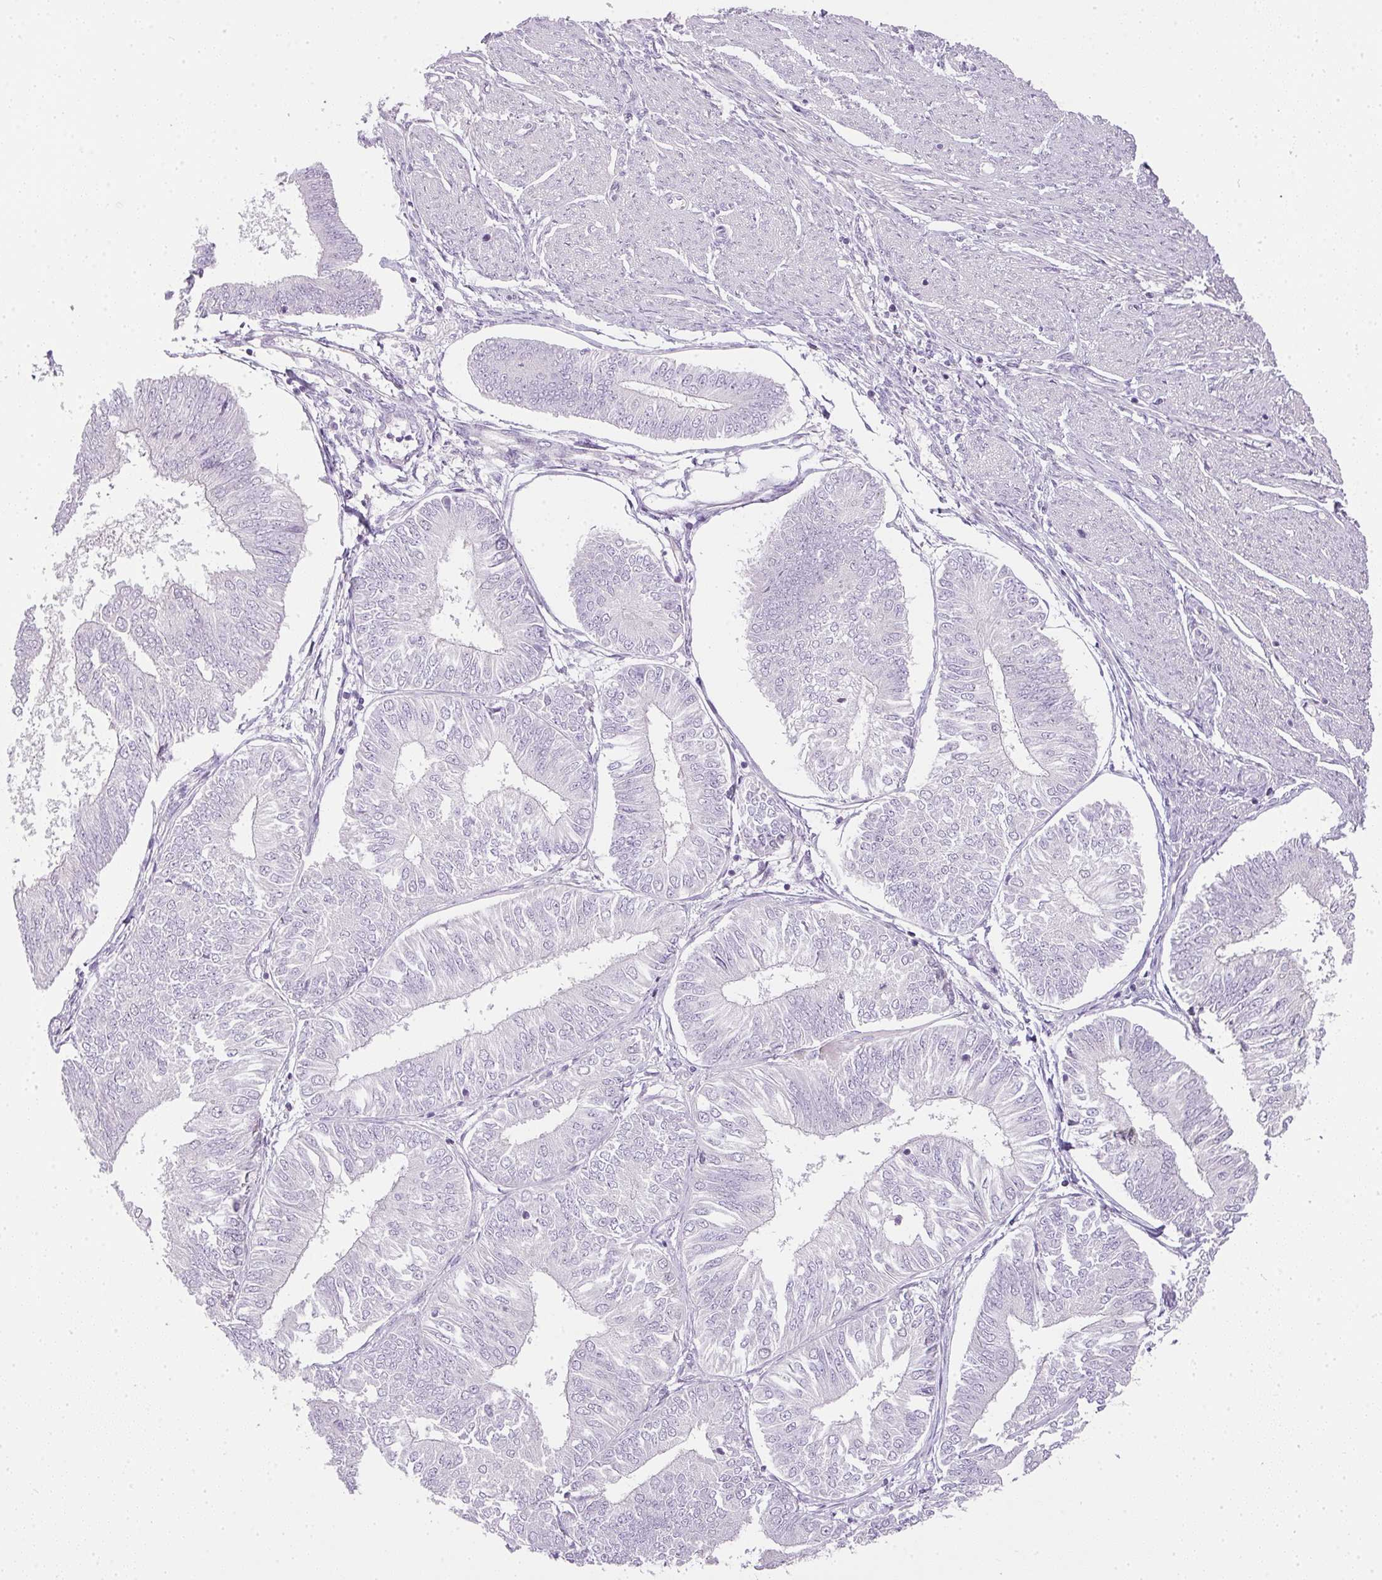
{"staining": {"intensity": "negative", "quantity": "none", "location": "none"}, "tissue": "endometrial cancer", "cell_type": "Tumor cells", "image_type": "cancer", "snomed": [{"axis": "morphology", "description": "Adenocarcinoma, NOS"}, {"axis": "topography", "description": "Endometrium"}], "caption": "IHC of human adenocarcinoma (endometrial) demonstrates no positivity in tumor cells.", "gene": "RAX2", "patient": {"sex": "female", "age": 58}}